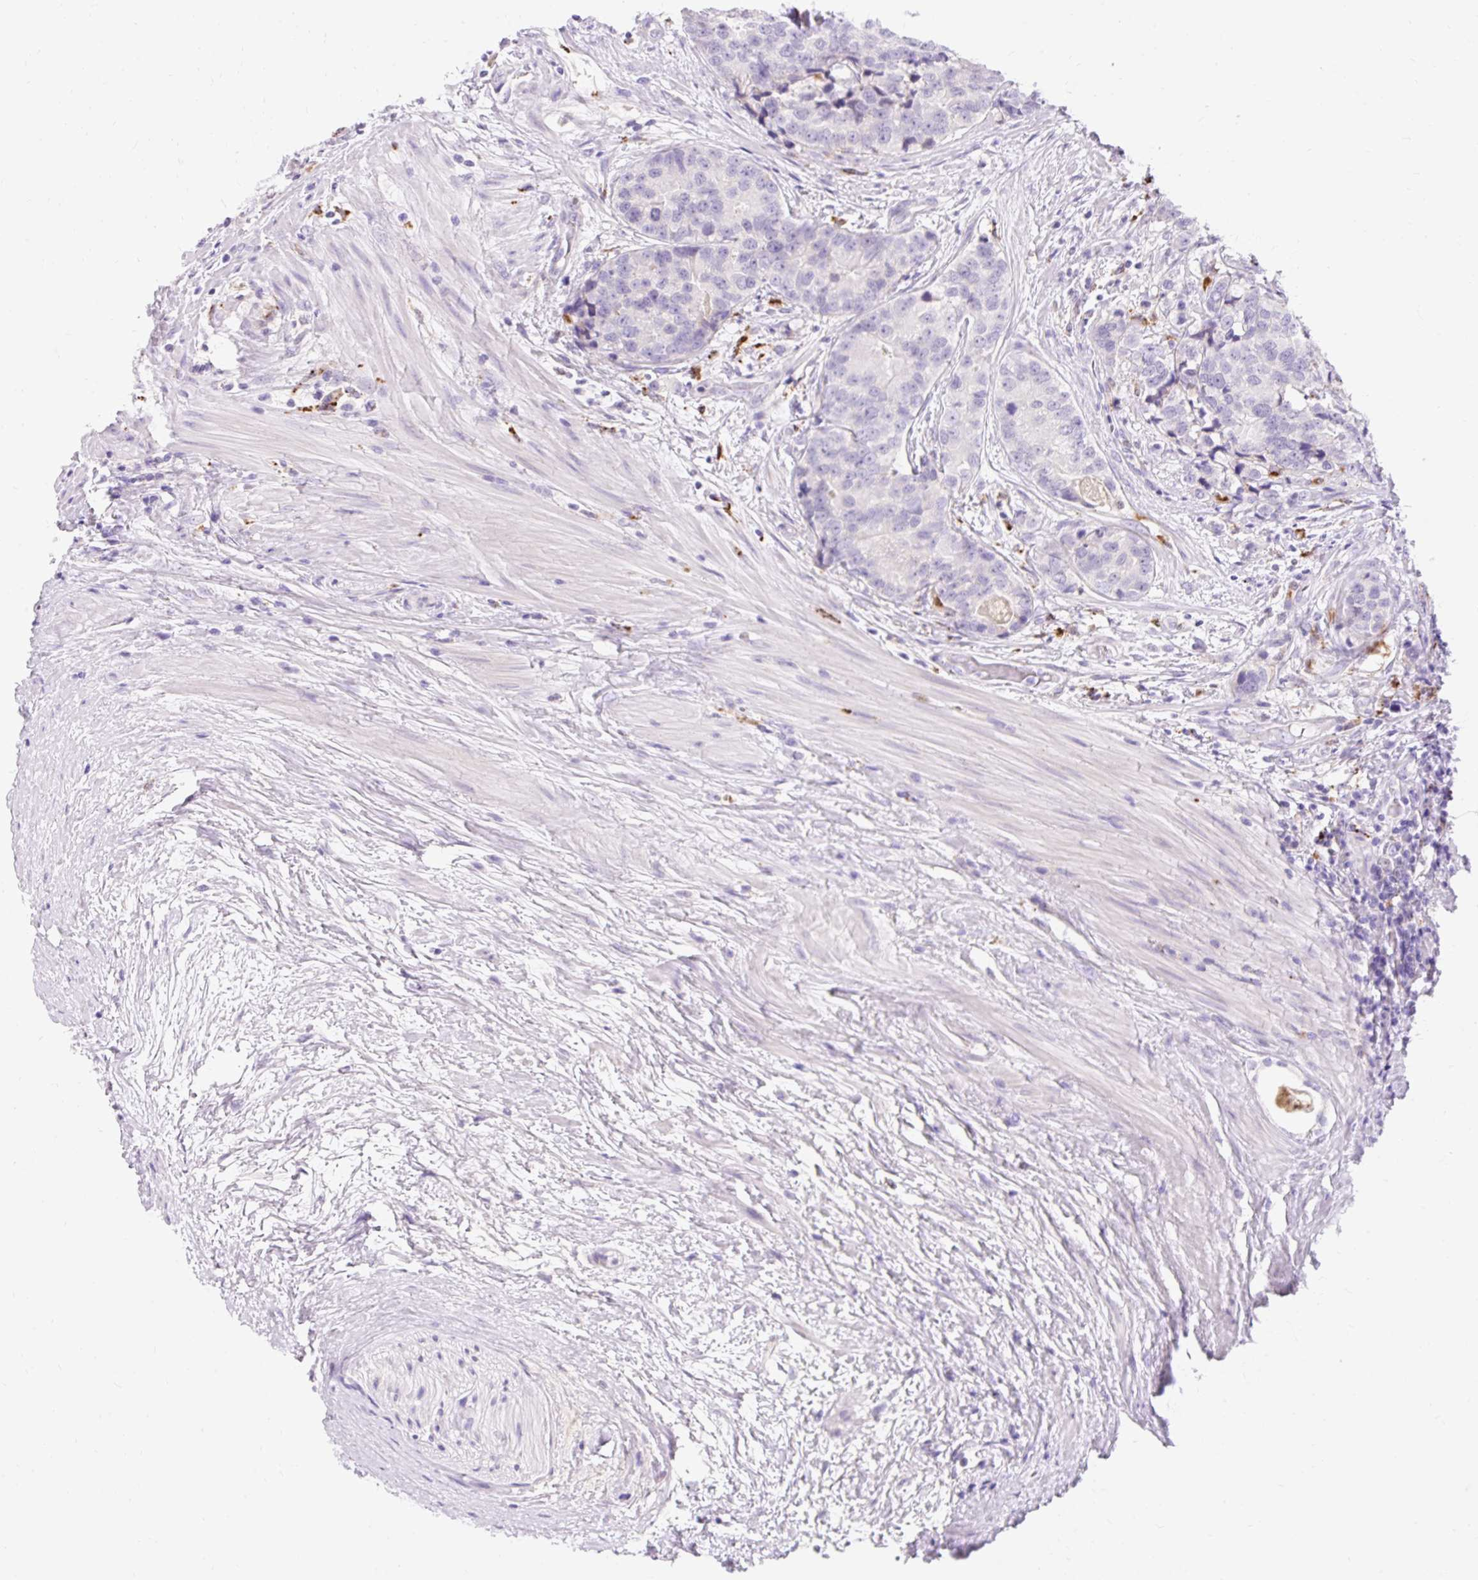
{"staining": {"intensity": "negative", "quantity": "none", "location": "none"}, "tissue": "prostate cancer", "cell_type": "Tumor cells", "image_type": "cancer", "snomed": [{"axis": "morphology", "description": "Adenocarcinoma, High grade"}, {"axis": "topography", "description": "Prostate"}], "caption": "The image demonstrates no significant positivity in tumor cells of high-grade adenocarcinoma (prostate).", "gene": "TMEM150C", "patient": {"sex": "male", "age": 68}}